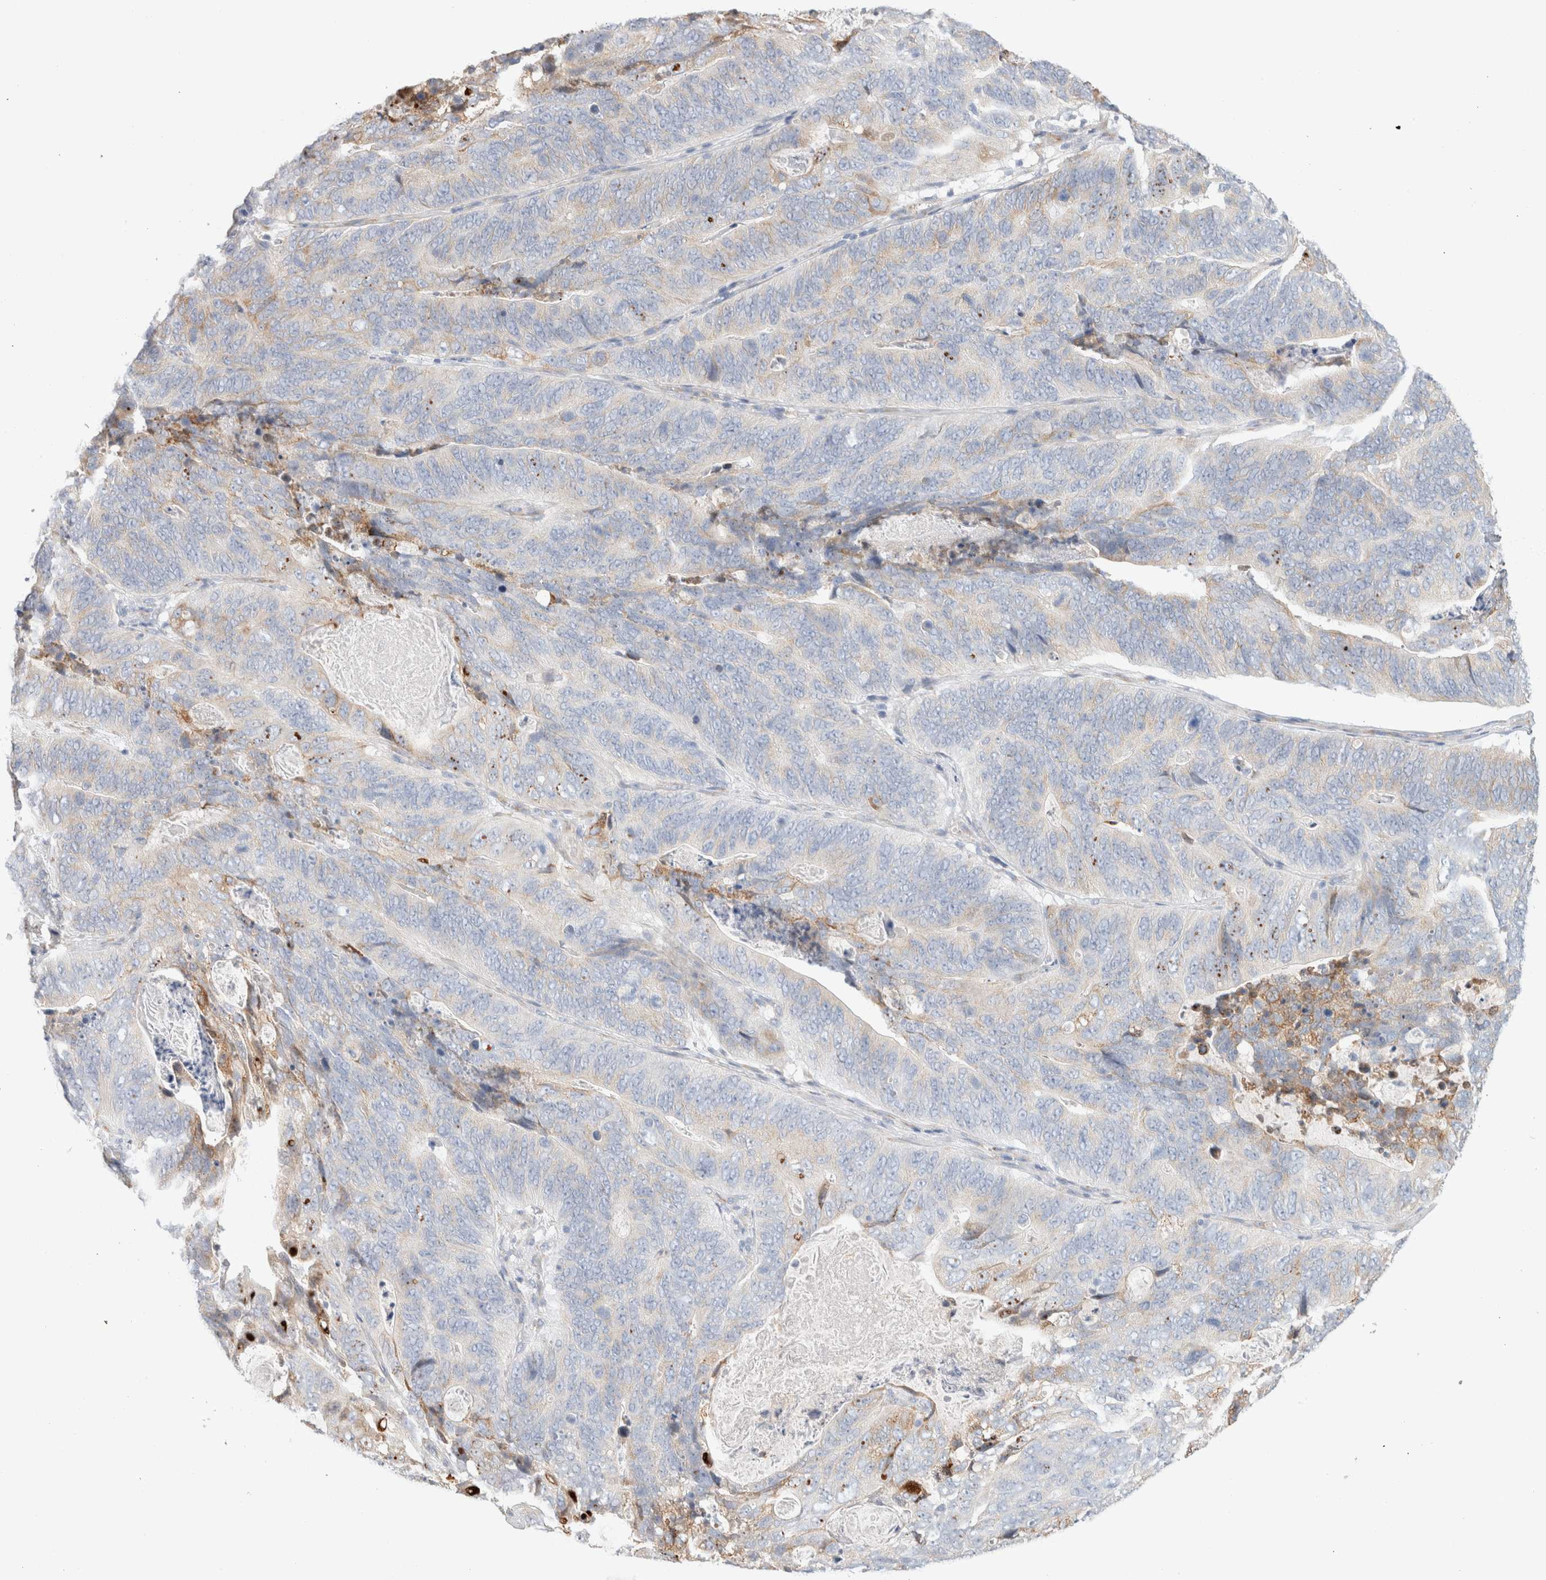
{"staining": {"intensity": "weak", "quantity": "<25%", "location": "cytoplasmic/membranous"}, "tissue": "stomach cancer", "cell_type": "Tumor cells", "image_type": "cancer", "snomed": [{"axis": "morphology", "description": "Normal tissue, NOS"}, {"axis": "morphology", "description": "Adenocarcinoma, NOS"}, {"axis": "topography", "description": "Stomach"}], "caption": "Tumor cells are negative for protein expression in human stomach cancer (adenocarcinoma).", "gene": "CSK", "patient": {"sex": "female", "age": 89}}